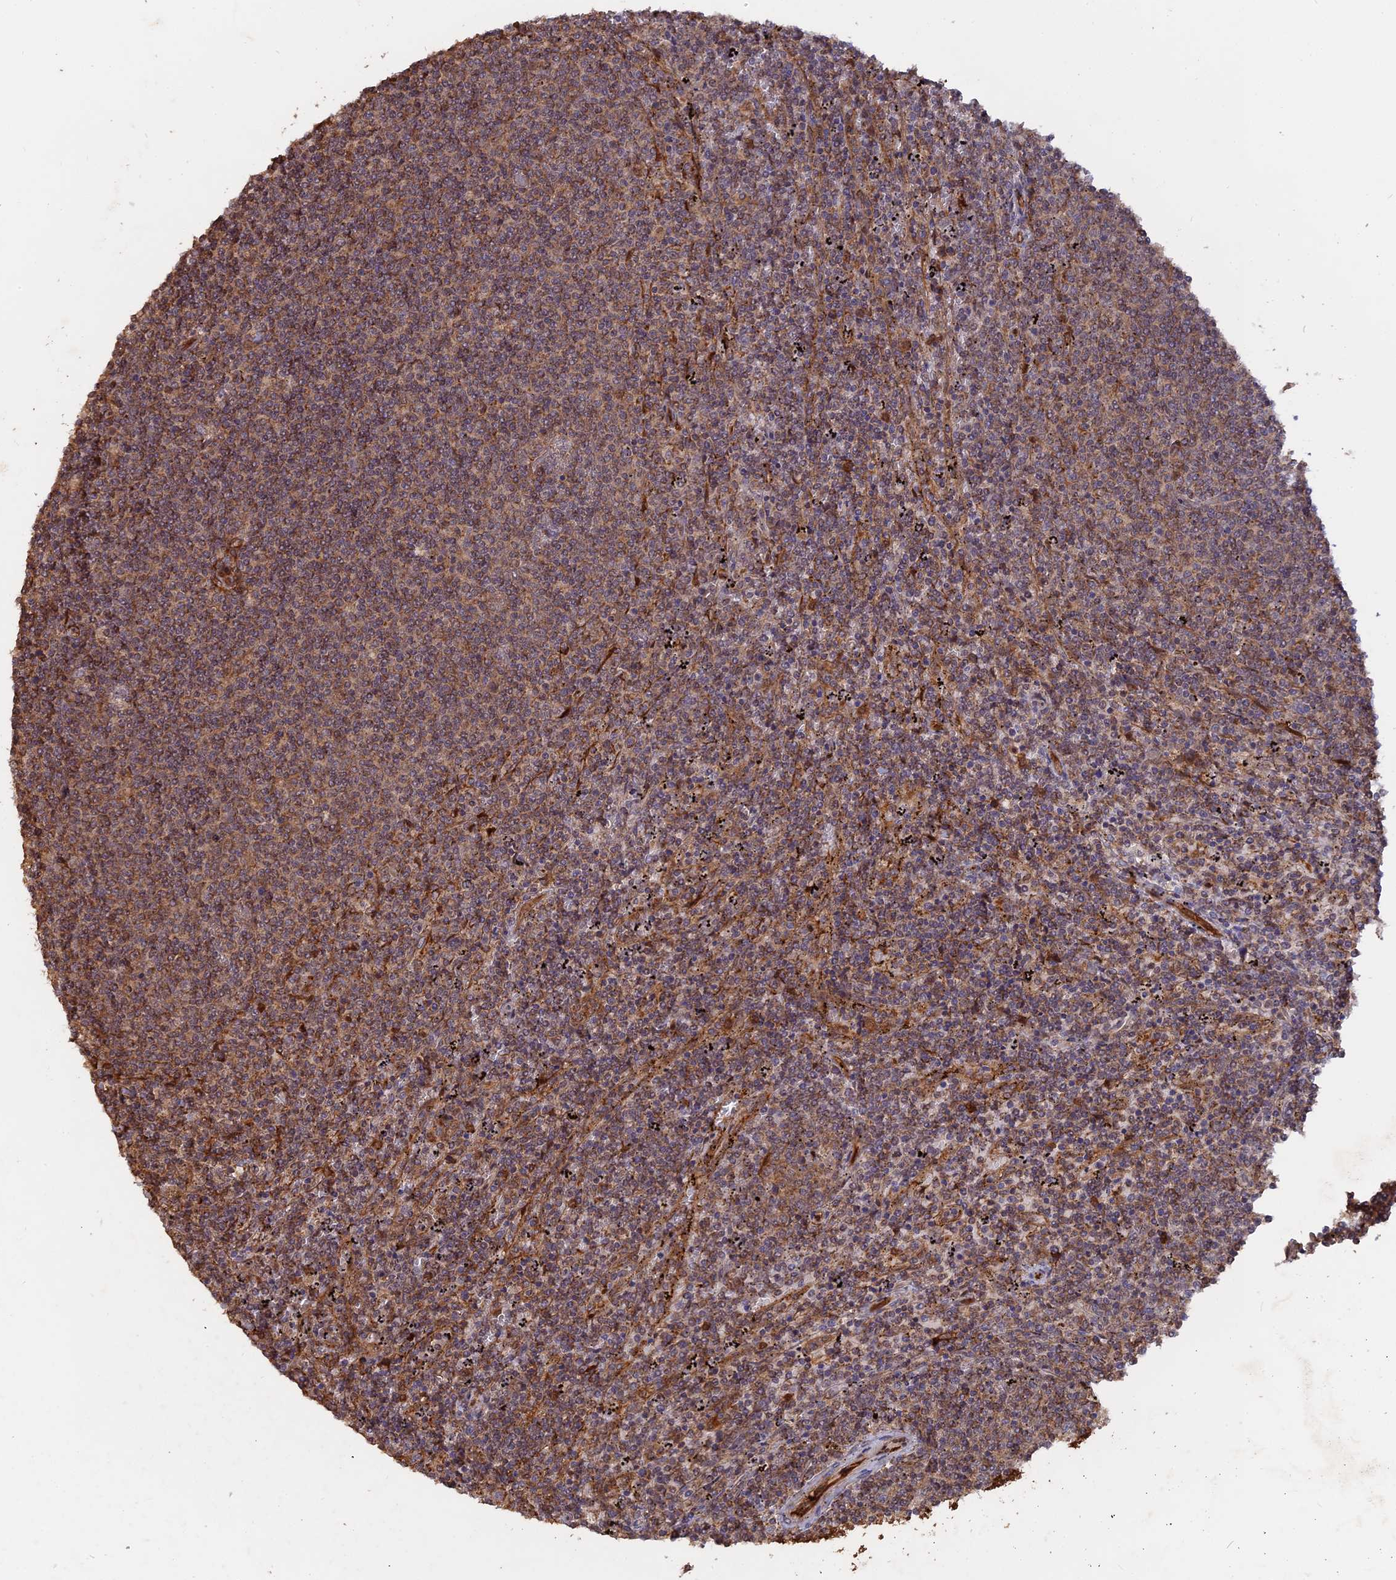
{"staining": {"intensity": "moderate", "quantity": "<25%", "location": "cytoplasmic/membranous"}, "tissue": "lymphoma", "cell_type": "Tumor cells", "image_type": "cancer", "snomed": [{"axis": "morphology", "description": "Malignant lymphoma, non-Hodgkin's type, Low grade"}, {"axis": "topography", "description": "Spleen"}], "caption": "Immunohistochemistry (IHC) histopathology image of human low-grade malignant lymphoma, non-Hodgkin's type stained for a protein (brown), which reveals low levels of moderate cytoplasmic/membranous expression in about <25% of tumor cells.", "gene": "SAC3D1", "patient": {"sex": "female", "age": 50}}